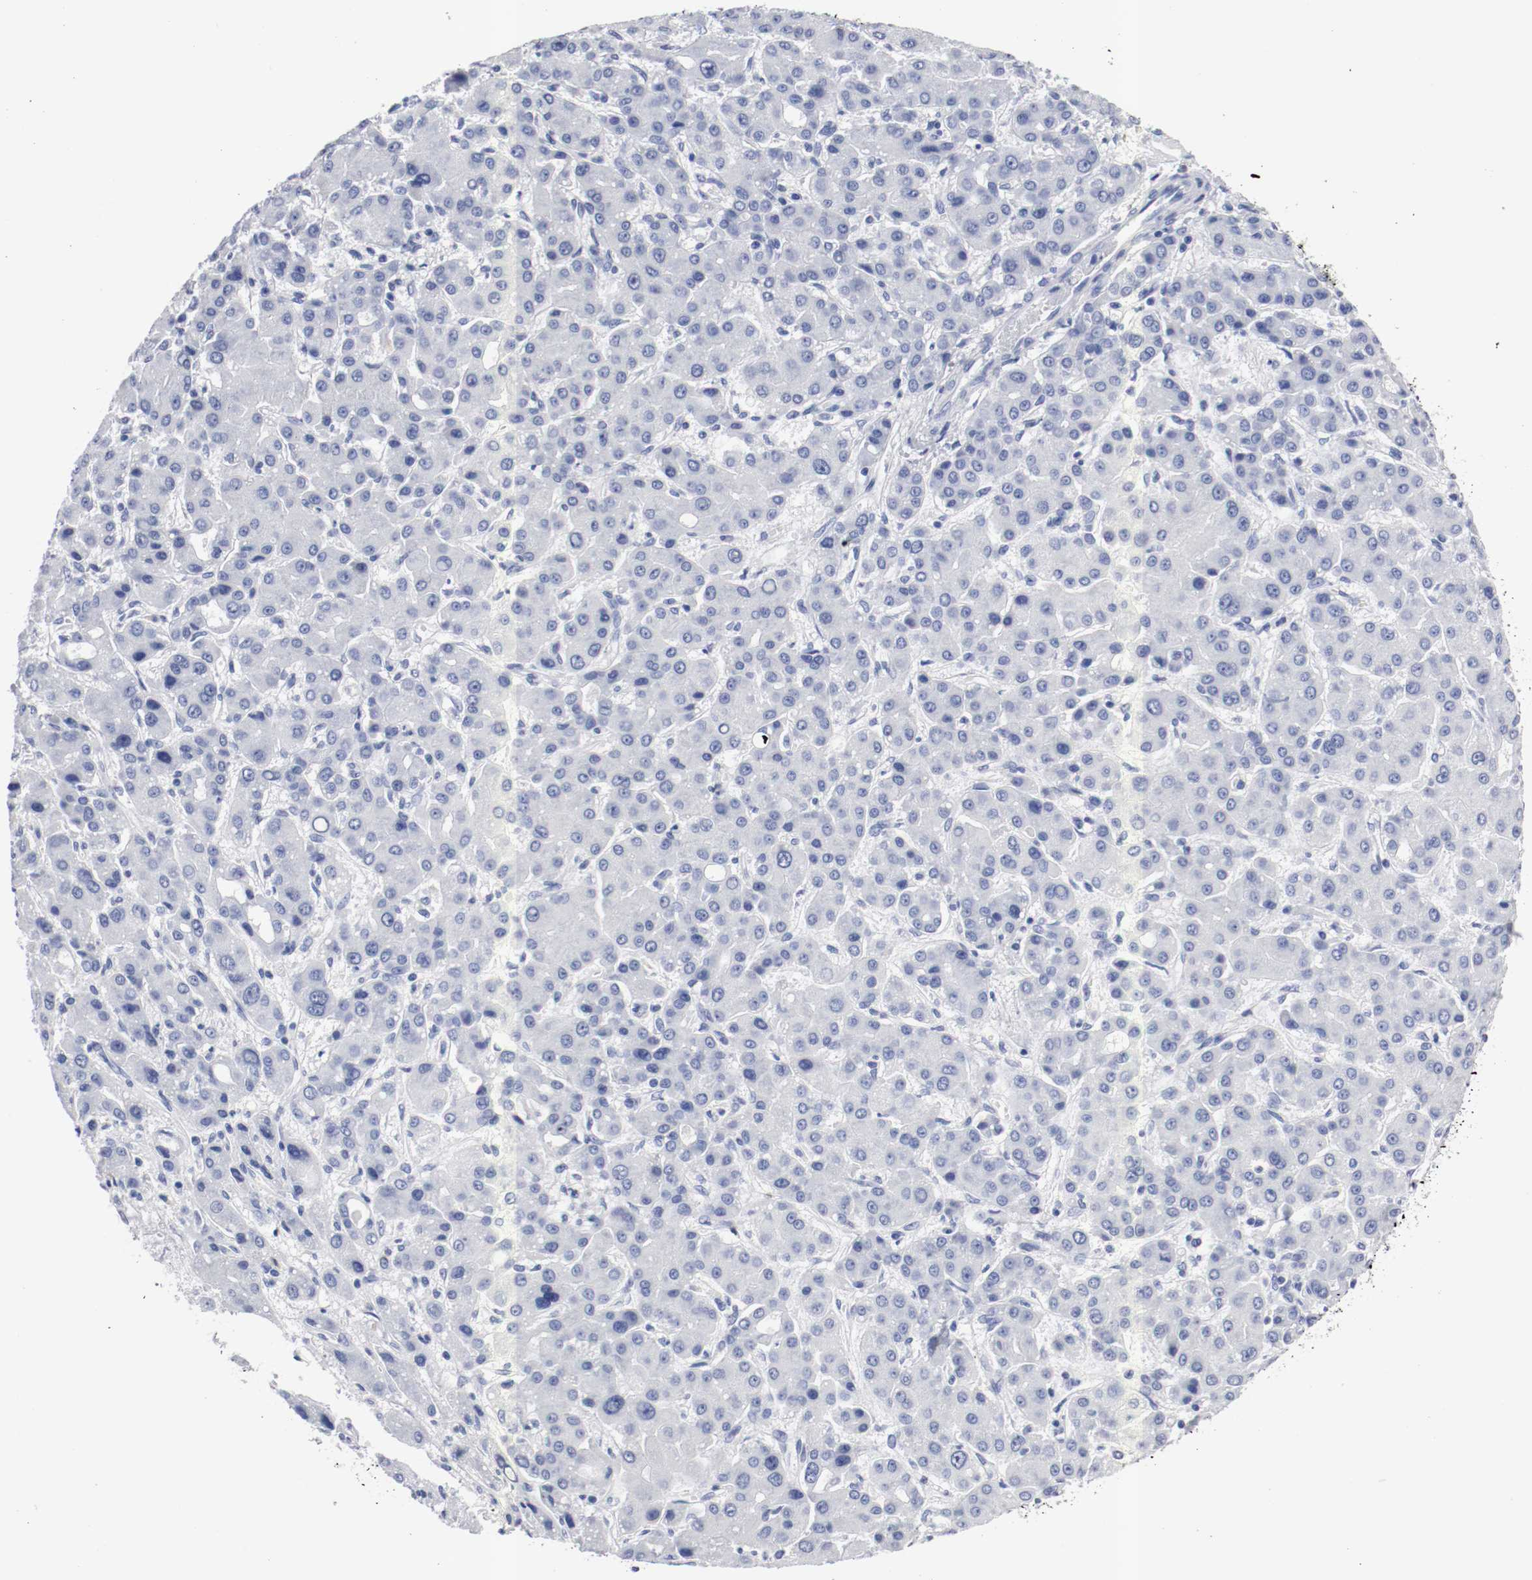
{"staining": {"intensity": "negative", "quantity": "none", "location": "none"}, "tissue": "liver cancer", "cell_type": "Tumor cells", "image_type": "cancer", "snomed": [{"axis": "morphology", "description": "Carcinoma, Hepatocellular, NOS"}, {"axis": "topography", "description": "Liver"}], "caption": "Histopathology image shows no significant protein staining in tumor cells of hepatocellular carcinoma (liver).", "gene": "GAD1", "patient": {"sex": "male", "age": 55}}